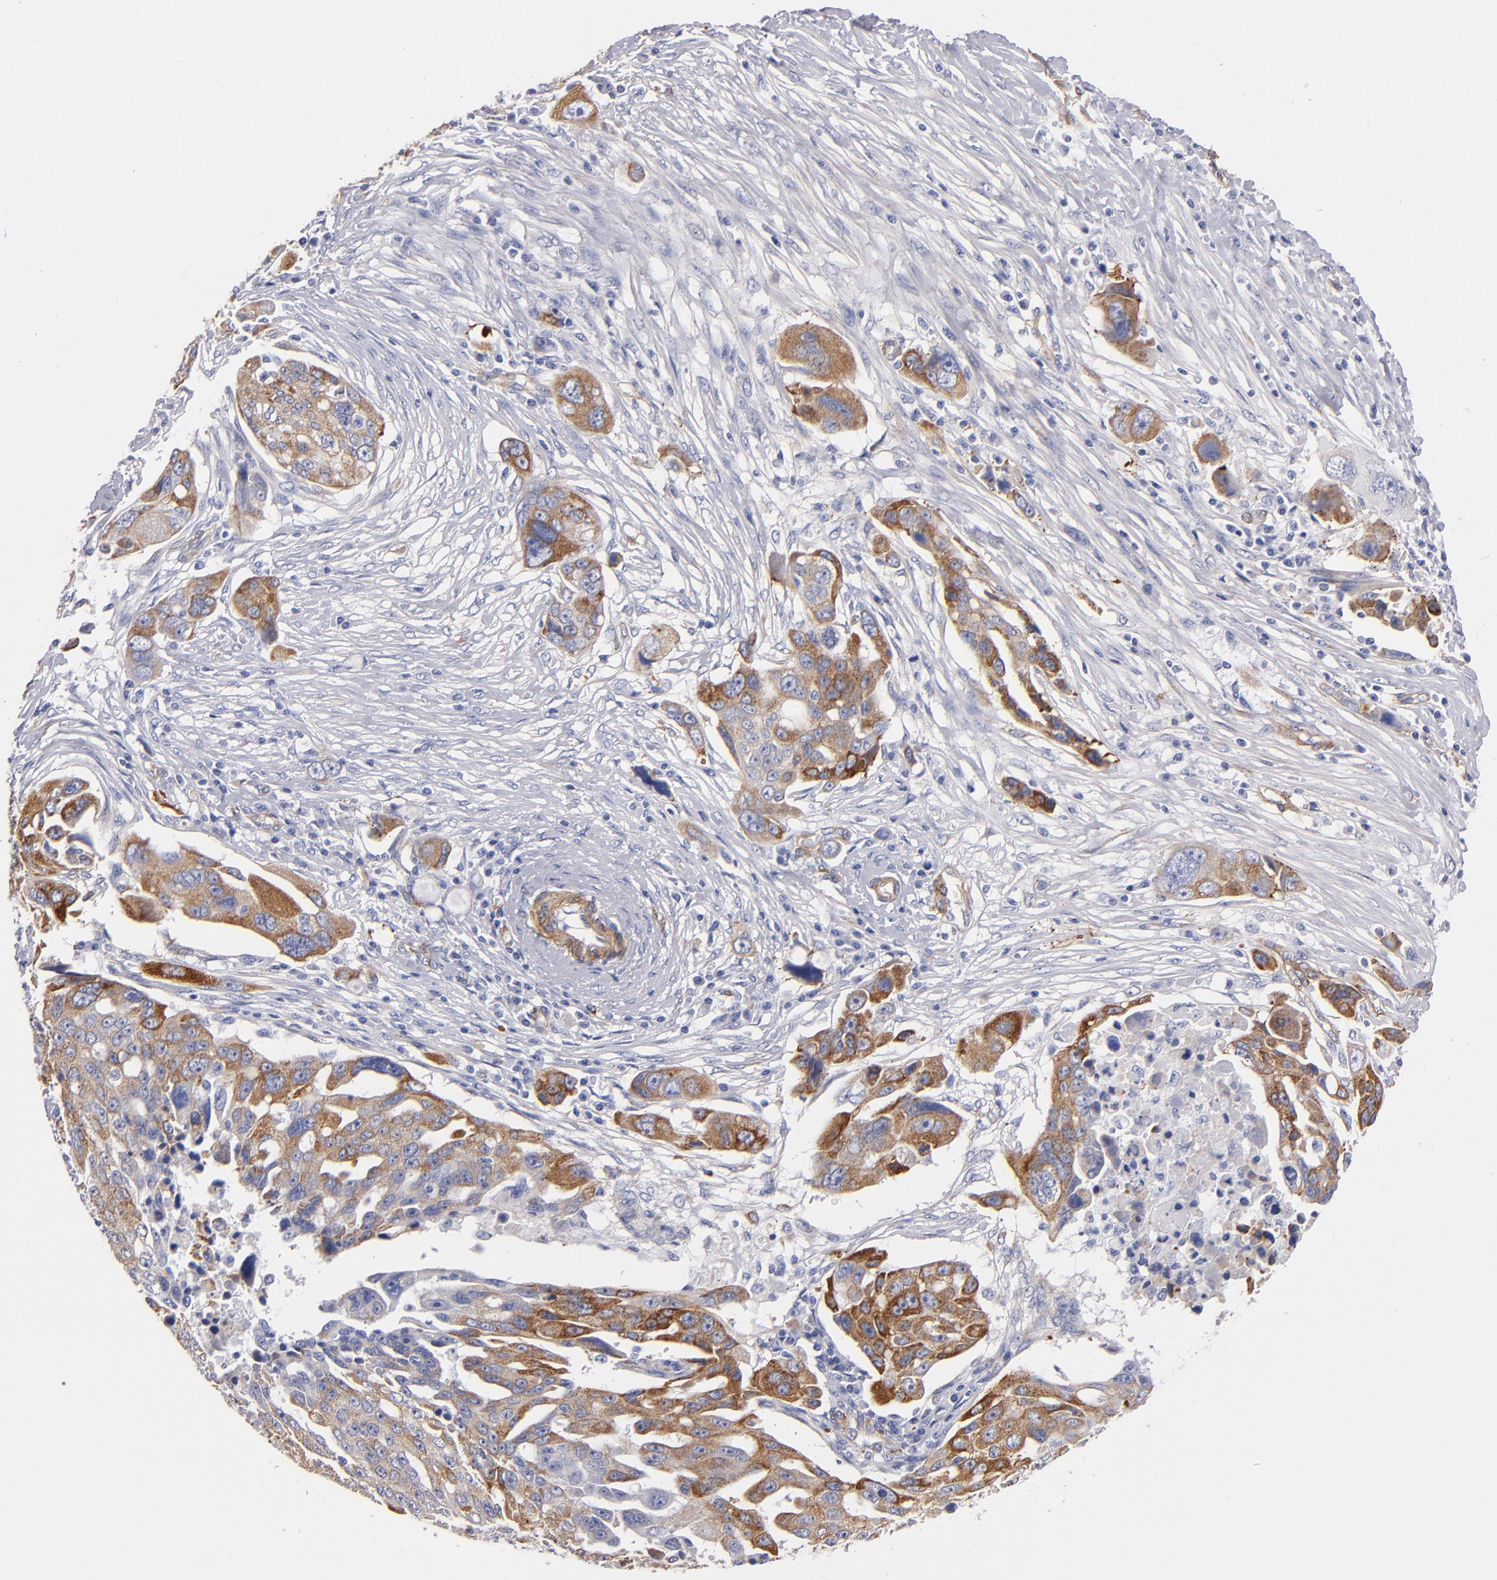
{"staining": {"intensity": "moderate", "quantity": "25%-75%", "location": "cytoplasmic/membranous"}, "tissue": "ovarian cancer", "cell_type": "Tumor cells", "image_type": "cancer", "snomed": [{"axis": "morphology", "description": "Carcinoma, endometroid"}, {"axis": "topography", "description": "Ovary"}], "caption": "There is medium levels of moderate cytoplasmic/membranous expression in tumor cells of endometroid carcinoma (ovarian), as demonstrated by immunohistochemical staining (brown color).", "gene": "LAMC1", "patient": {"sex": "female", "age": 75}}